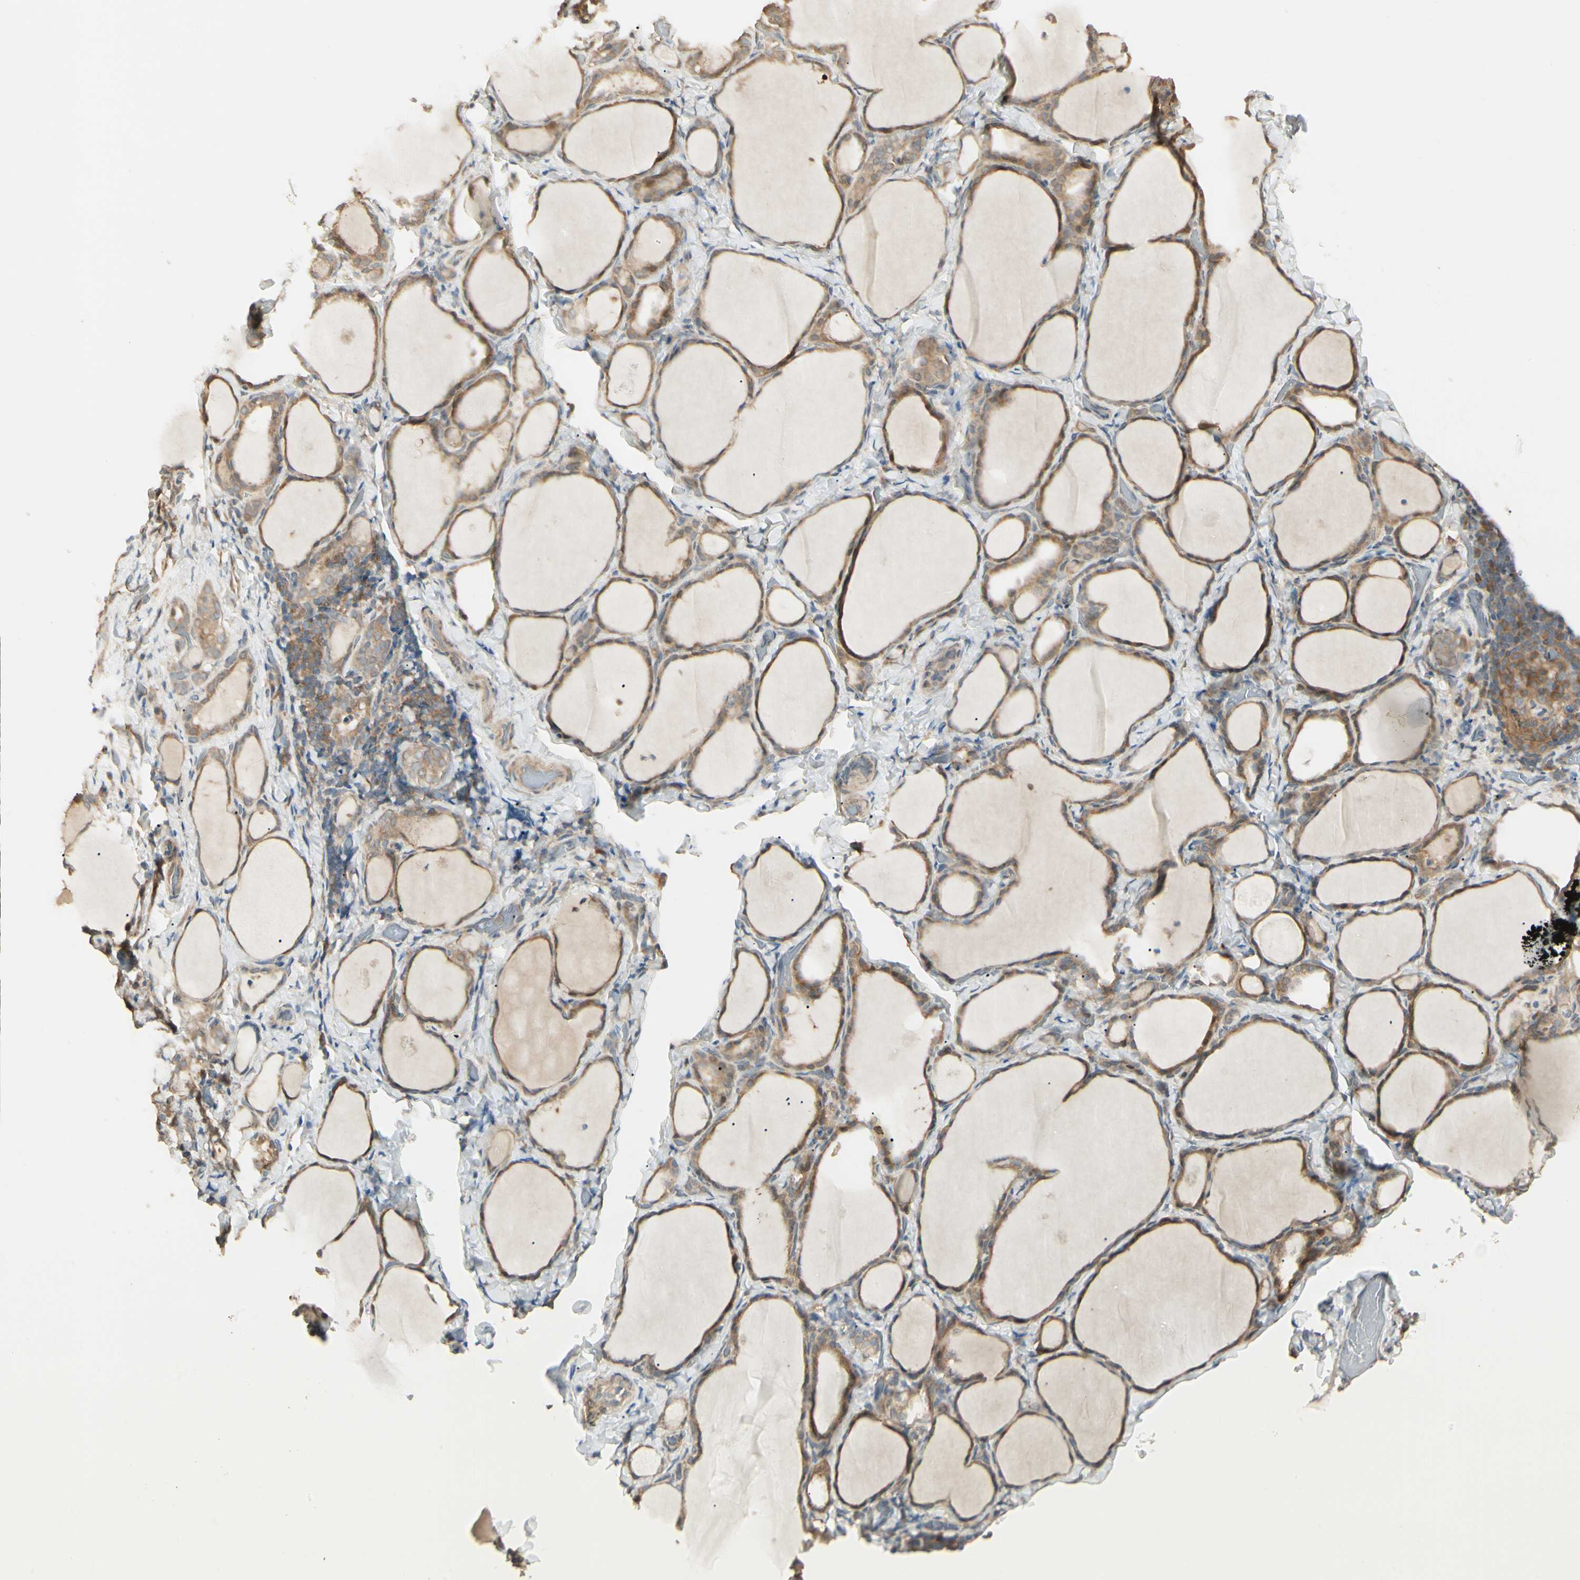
{"staining": {"intensity": "moderate", "quantity": ">75%", "location": "cytoplasmic/membranous"}, "tissue": "thyroid gland", "cell_type": "Glandular cells", "image_type": "normal", "snomed": [{"axis": "morphology", "description": "Normal tissue, NOS"}, {"axis": "morphology", "description": "Papillary adenocarcinoma, NOS"}, {"axis": "topography", "description": "Thyroid gland"}], "caption": "This photomicrograph displays normal thyroid gland stained with IHC to label a protein in brown. The cytoplasmic/membranous of glandular cells show moderate positivity for the protein. Nuclei are counter-stained blue.", "gene": "IRAG1", "patient": {"sex": "female", "age": 30}}